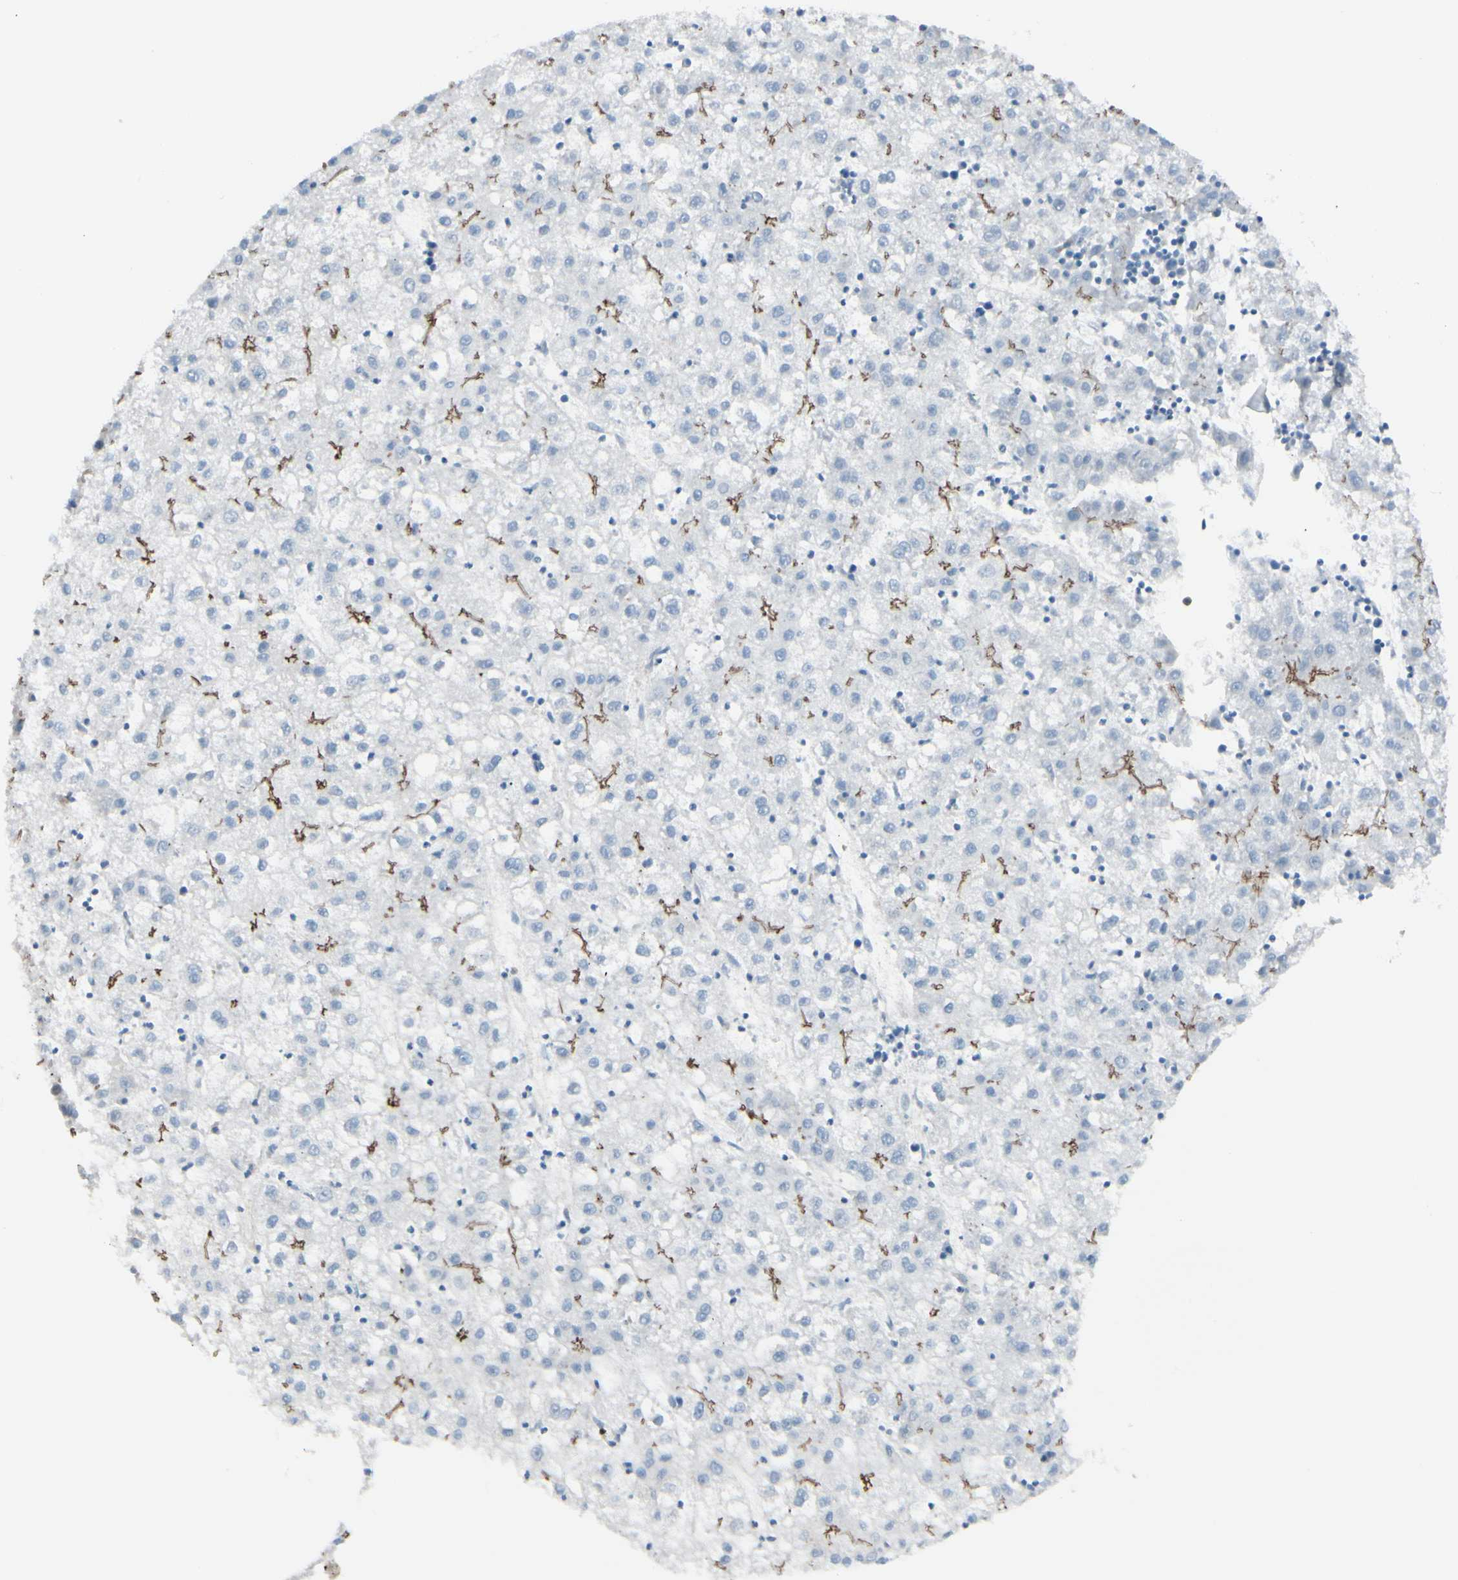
{"staining": {"intensity": "weak", "quantity": "25%-75%", "location": "cytoplasmic/membranous"}, "tissue": "liver cancer", "cell_type": "Tumor cells", "image_type": "cancer", "snomed": [{"axis": "morphology", "description": "Carcinoma, Hepatocellular, NOS"}, {"axis": "topography", "description": "Liver"}], "caption": "Protein expression analysis of liver hepatocellular carcinoma displays weak cytoplasmic/membranous expression in about 25%-75% of tumor cells. The staining was performed using DAB, with brown indicating positive protein expression. Nuclei are stained blue with hematoxylin.", "gene": "TJP1", "patient": {"sex": "male", "age": 72}}